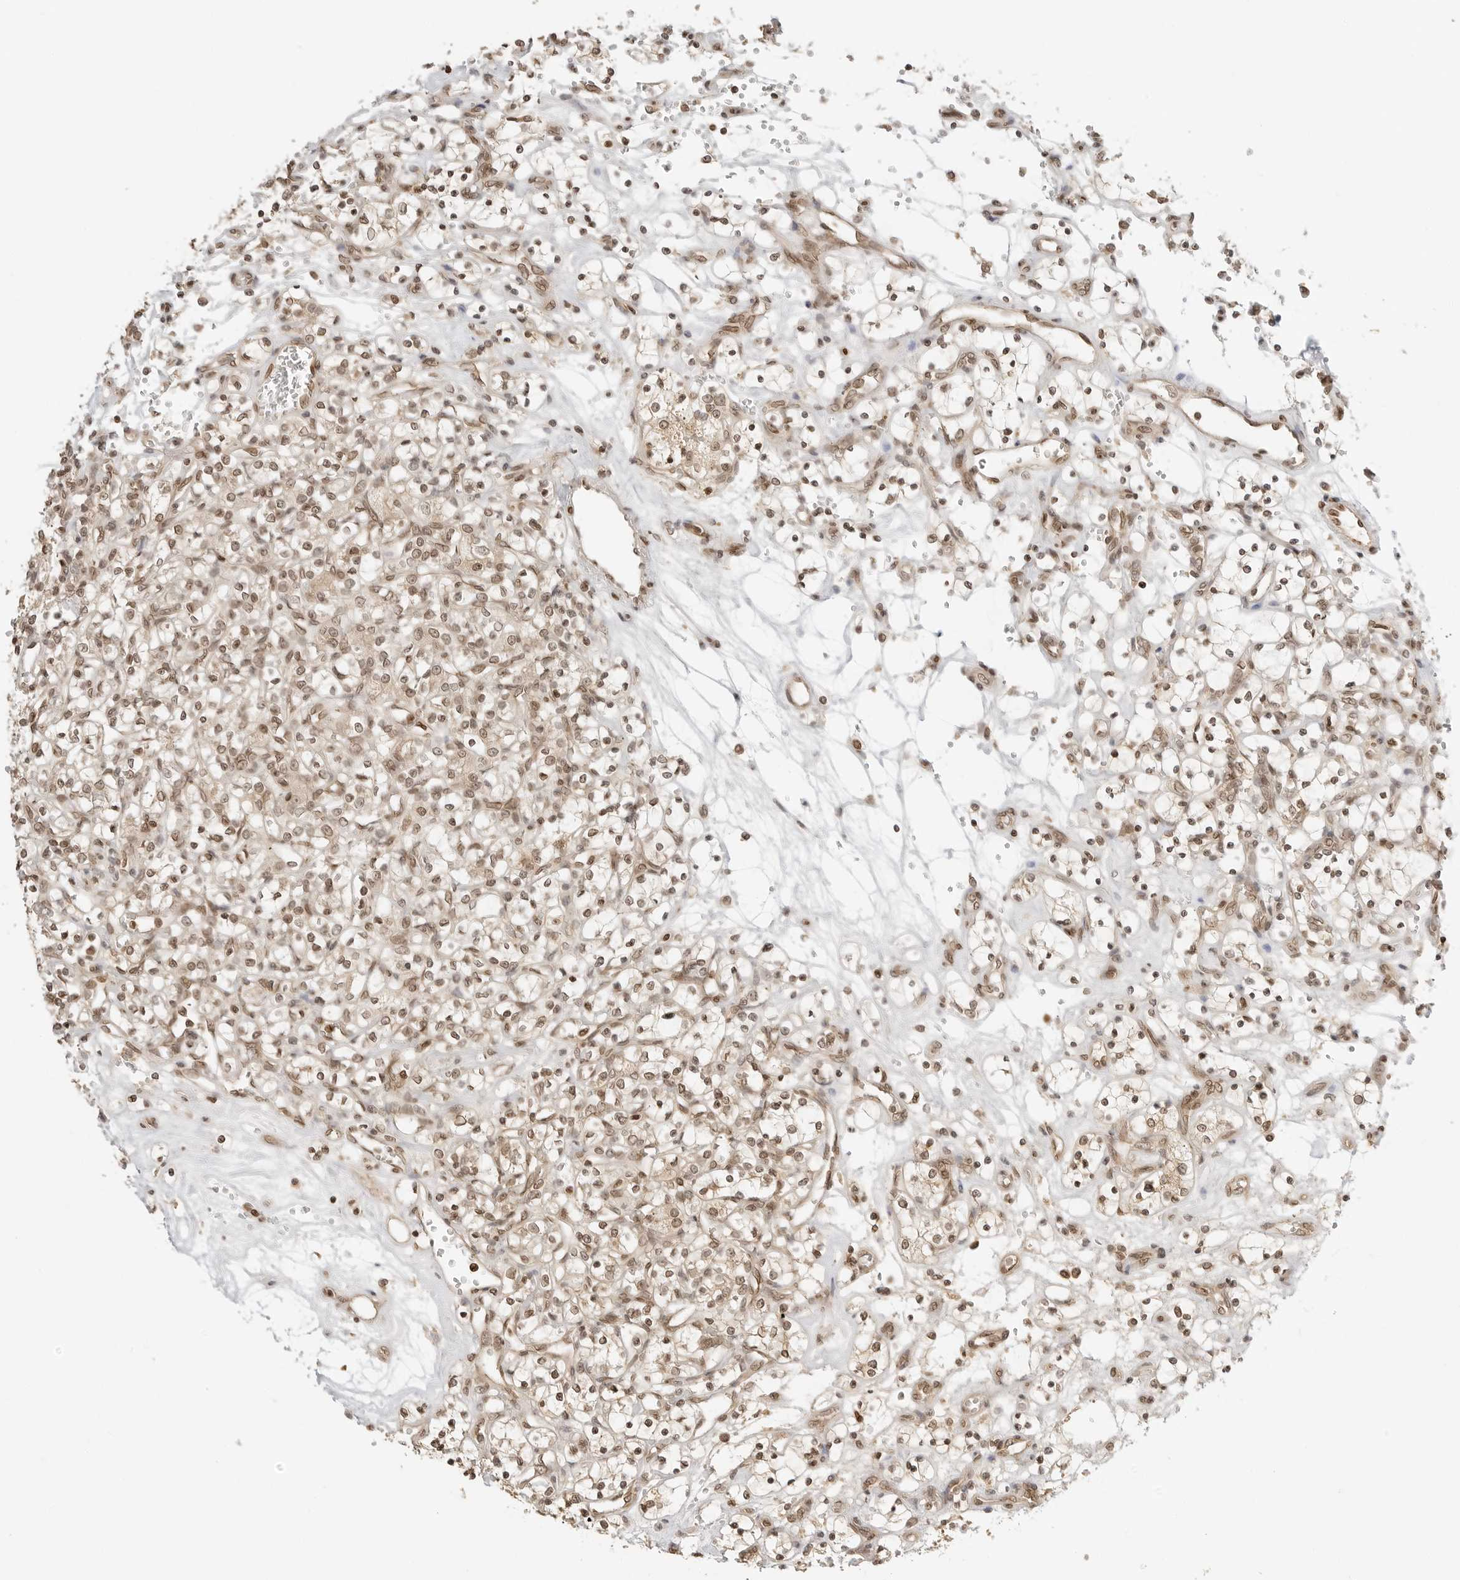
{"staining": {"intensity": "moderate", "quantity": ">75%", "location": "cytoplasmic/membranous,nuclear"}, "tissue": "renal cancer", "cell_type": "Tumor cells", "image_type": "cancer", "snomed": [{"axis": "morphology", "description": "Adenocarcinoma, NOS"}, {"axis": "topography", "description": "Kidney"}], "caption": "Immunohistochemical staining of renal adenocarcinoma reveals medium levels of moderate cytoplasmic/membranous and nuclear protein positivity in about >75% of tumor cells.", "gene": "POLH", "patient": {"sex": "female", "age": 69}}